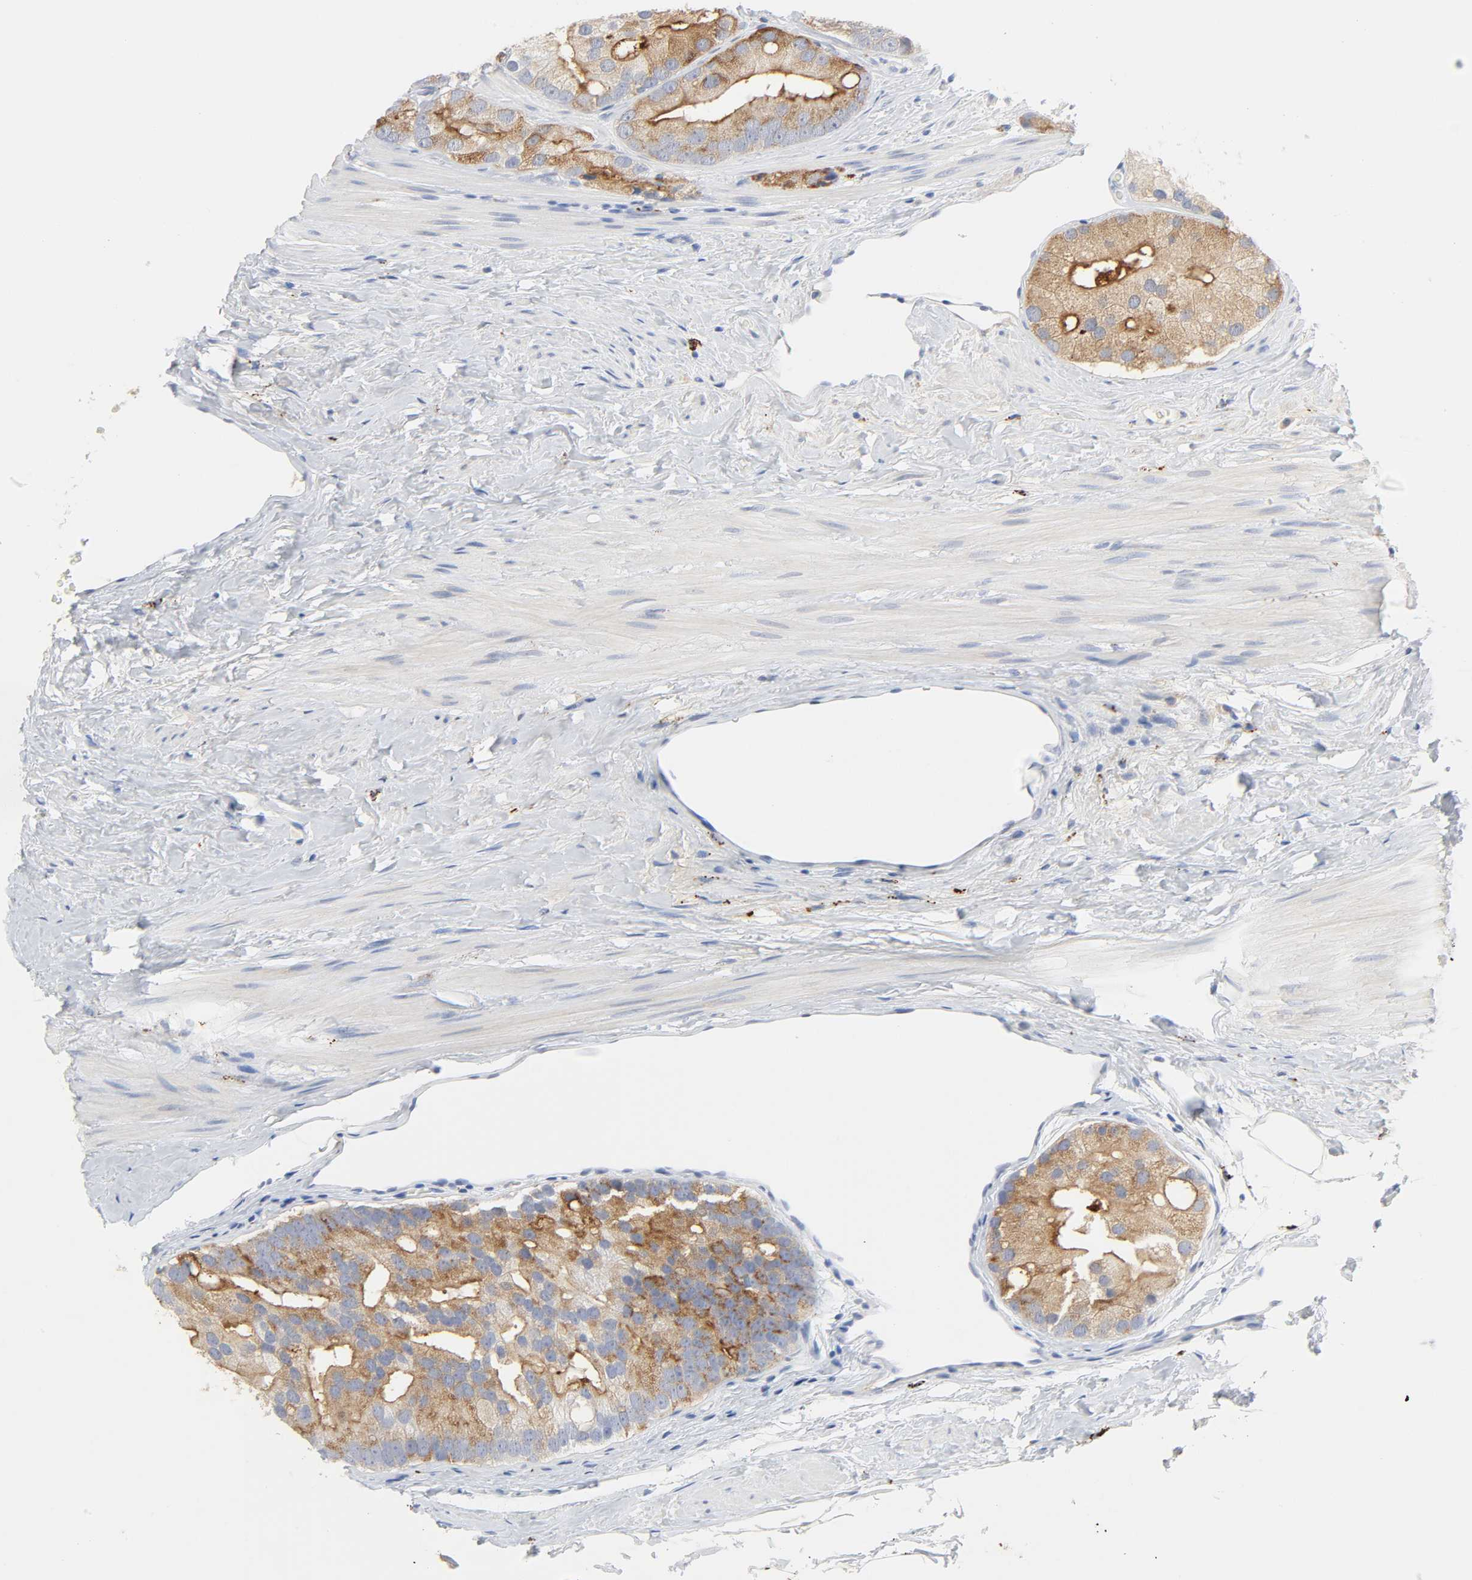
{"staining": {"intensity": "strong", "quantity": "25%-75%", "location": "cytoplasmic/membranous"}, "tissue": "prostate cancer", "cell_type": "Tumor cells", "image_type": "cancer", "snomed": [{"axis": "morphology", "description": "Adenocarcinoma, Low grade"}, {"axis": "topography", "description": "Prostate"}], "caption": "An IHC histopathology image of tumor tissue is shown. Protein staining in brown shows strong cytoplasmic/membranous positivity in prostate cancer within tumor cells.", "gene": "MAGEB17", "patient": {"sex": "male", "age": 69}}